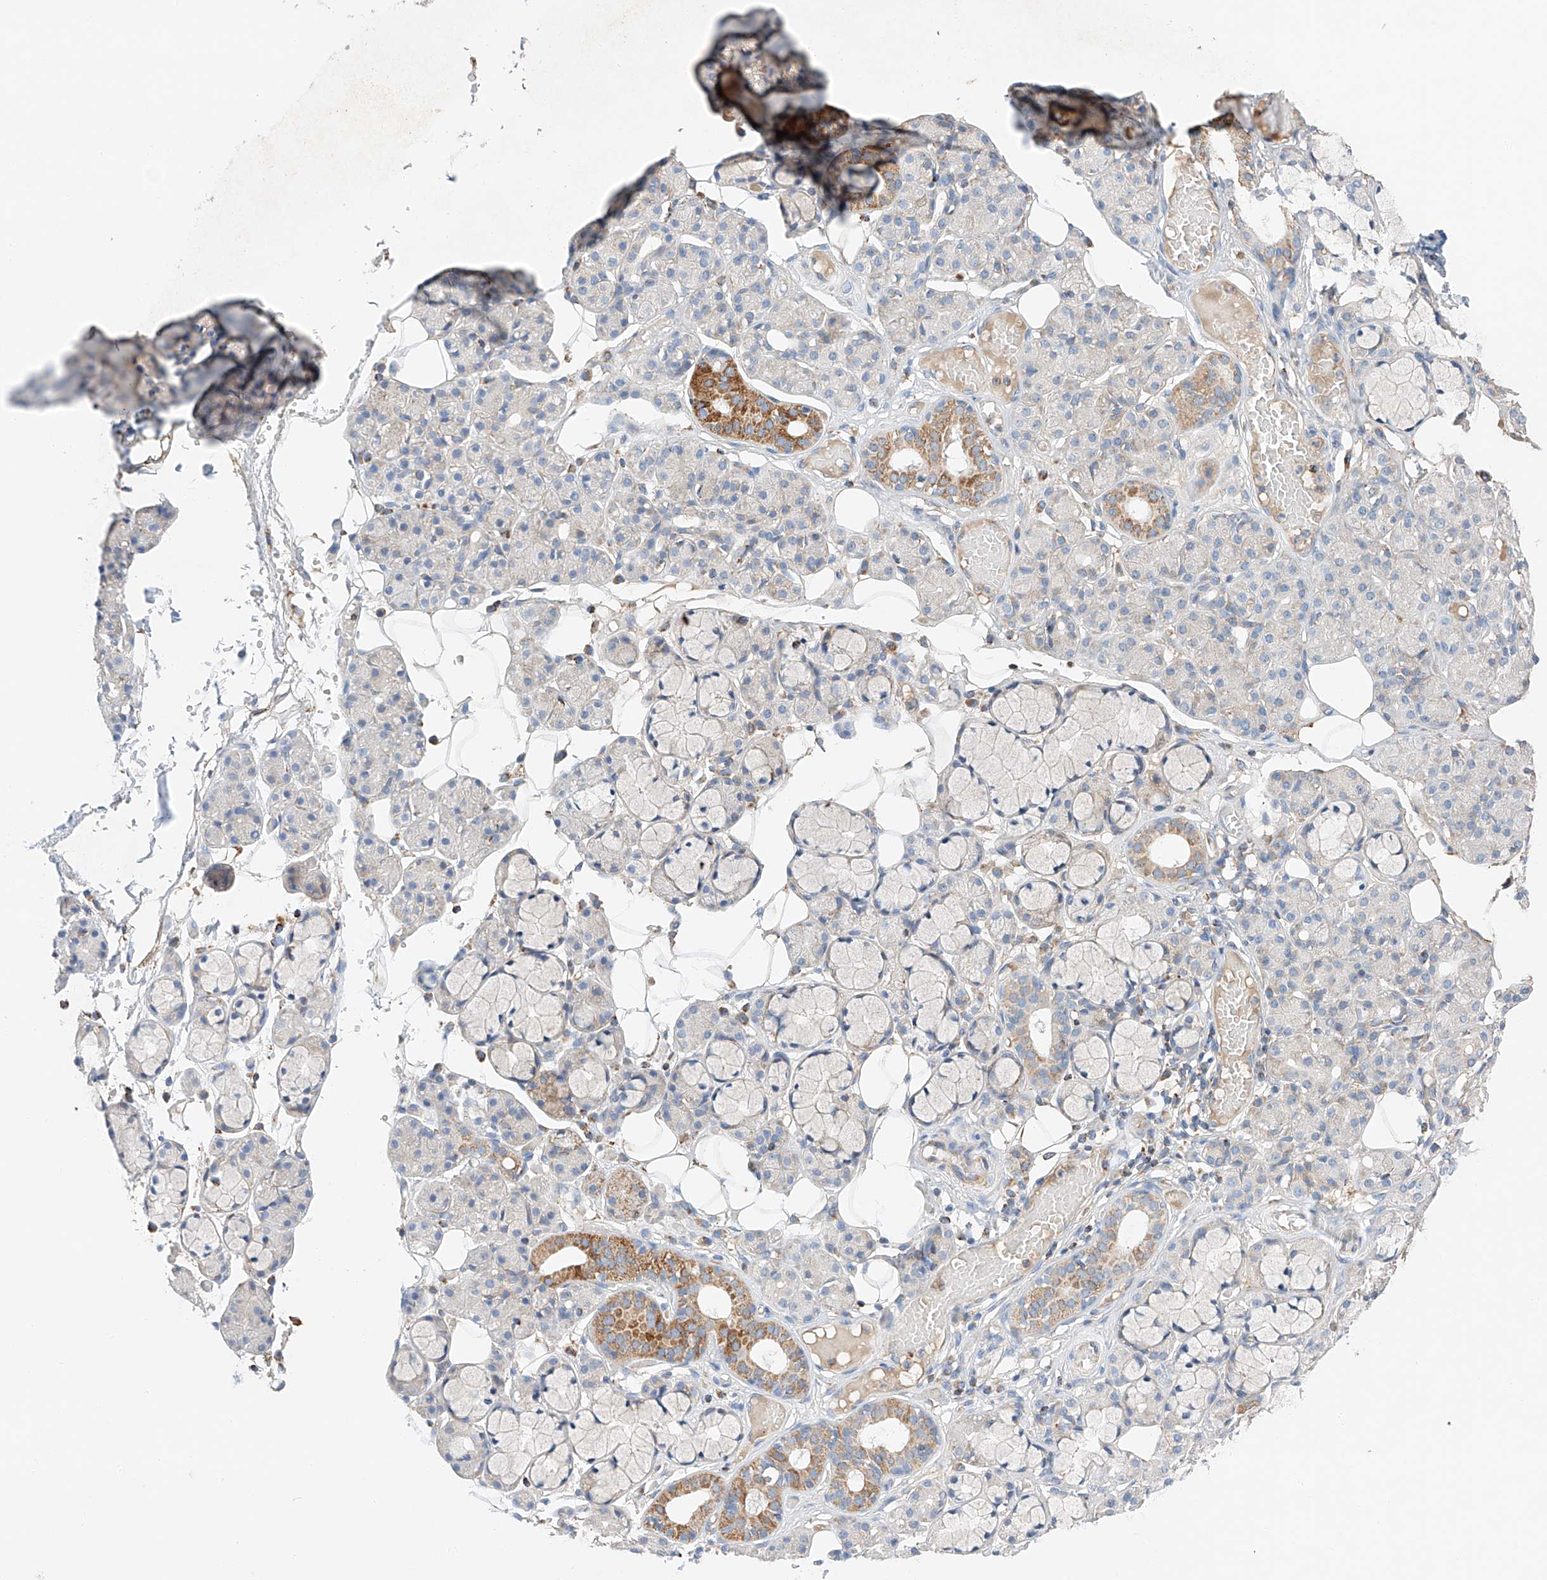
{"staining": {"intensity": "strong", "quantity": "<25%", "location": "cytoplasmic/membranous"}, "tissue": "salivary gland", "cell_type": "Glandular cells", "image_type": "normal", "snomed": [{"axis": "morphology", "description": "Normal tissue, NOS"}, {"axis": "topography", "description": "Salivary gland"}], "caption": "This micrograph exhibits IHC staining of unremarkable salivary gland, with medium strong cytoplasmic/membranous staining in approximately <25% of glandular cells.", "gene": "RUSC1", "patient": {"sex": "male", "age": 63}}